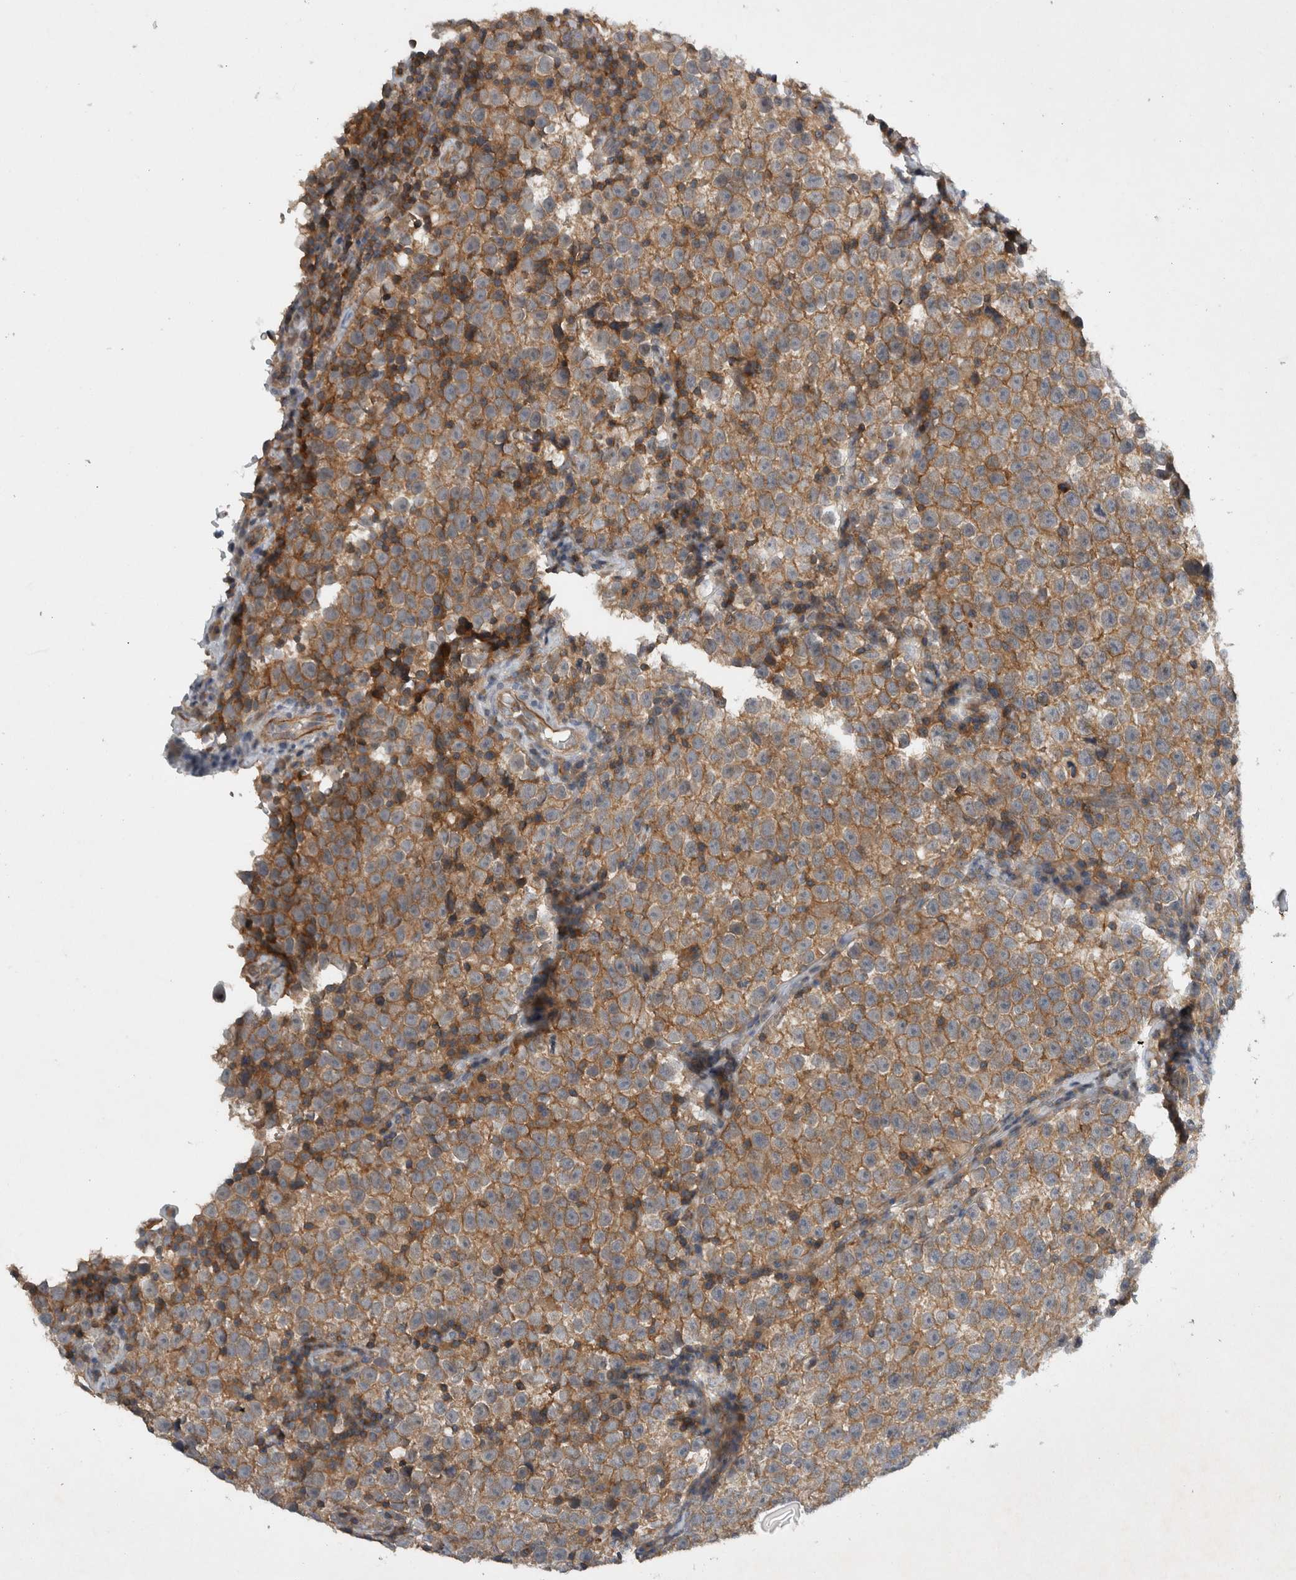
{"staining": {"intensity": "moderate", "quantity": ">75%", "location": "cytoplasmic/membranous"}, "tissue": "testis cancer", "cell_type": "Tumor cells", "image_type": "cancer", "snomed": [{"axis": "morphology", "description": "Normal tissue, NOS"}, {"axis": "morphology", "description": "Seminoma, NOS"}, {"axis": "topography", "description": "Testis"}], "caption": "This image displays IHC staining of testis cancer, with medium moderate cytoplasmic/membranous expression in about >75% of tumor cells.", "gene": "SCARA5", "patient": {"sex": "male", "age": 43}}